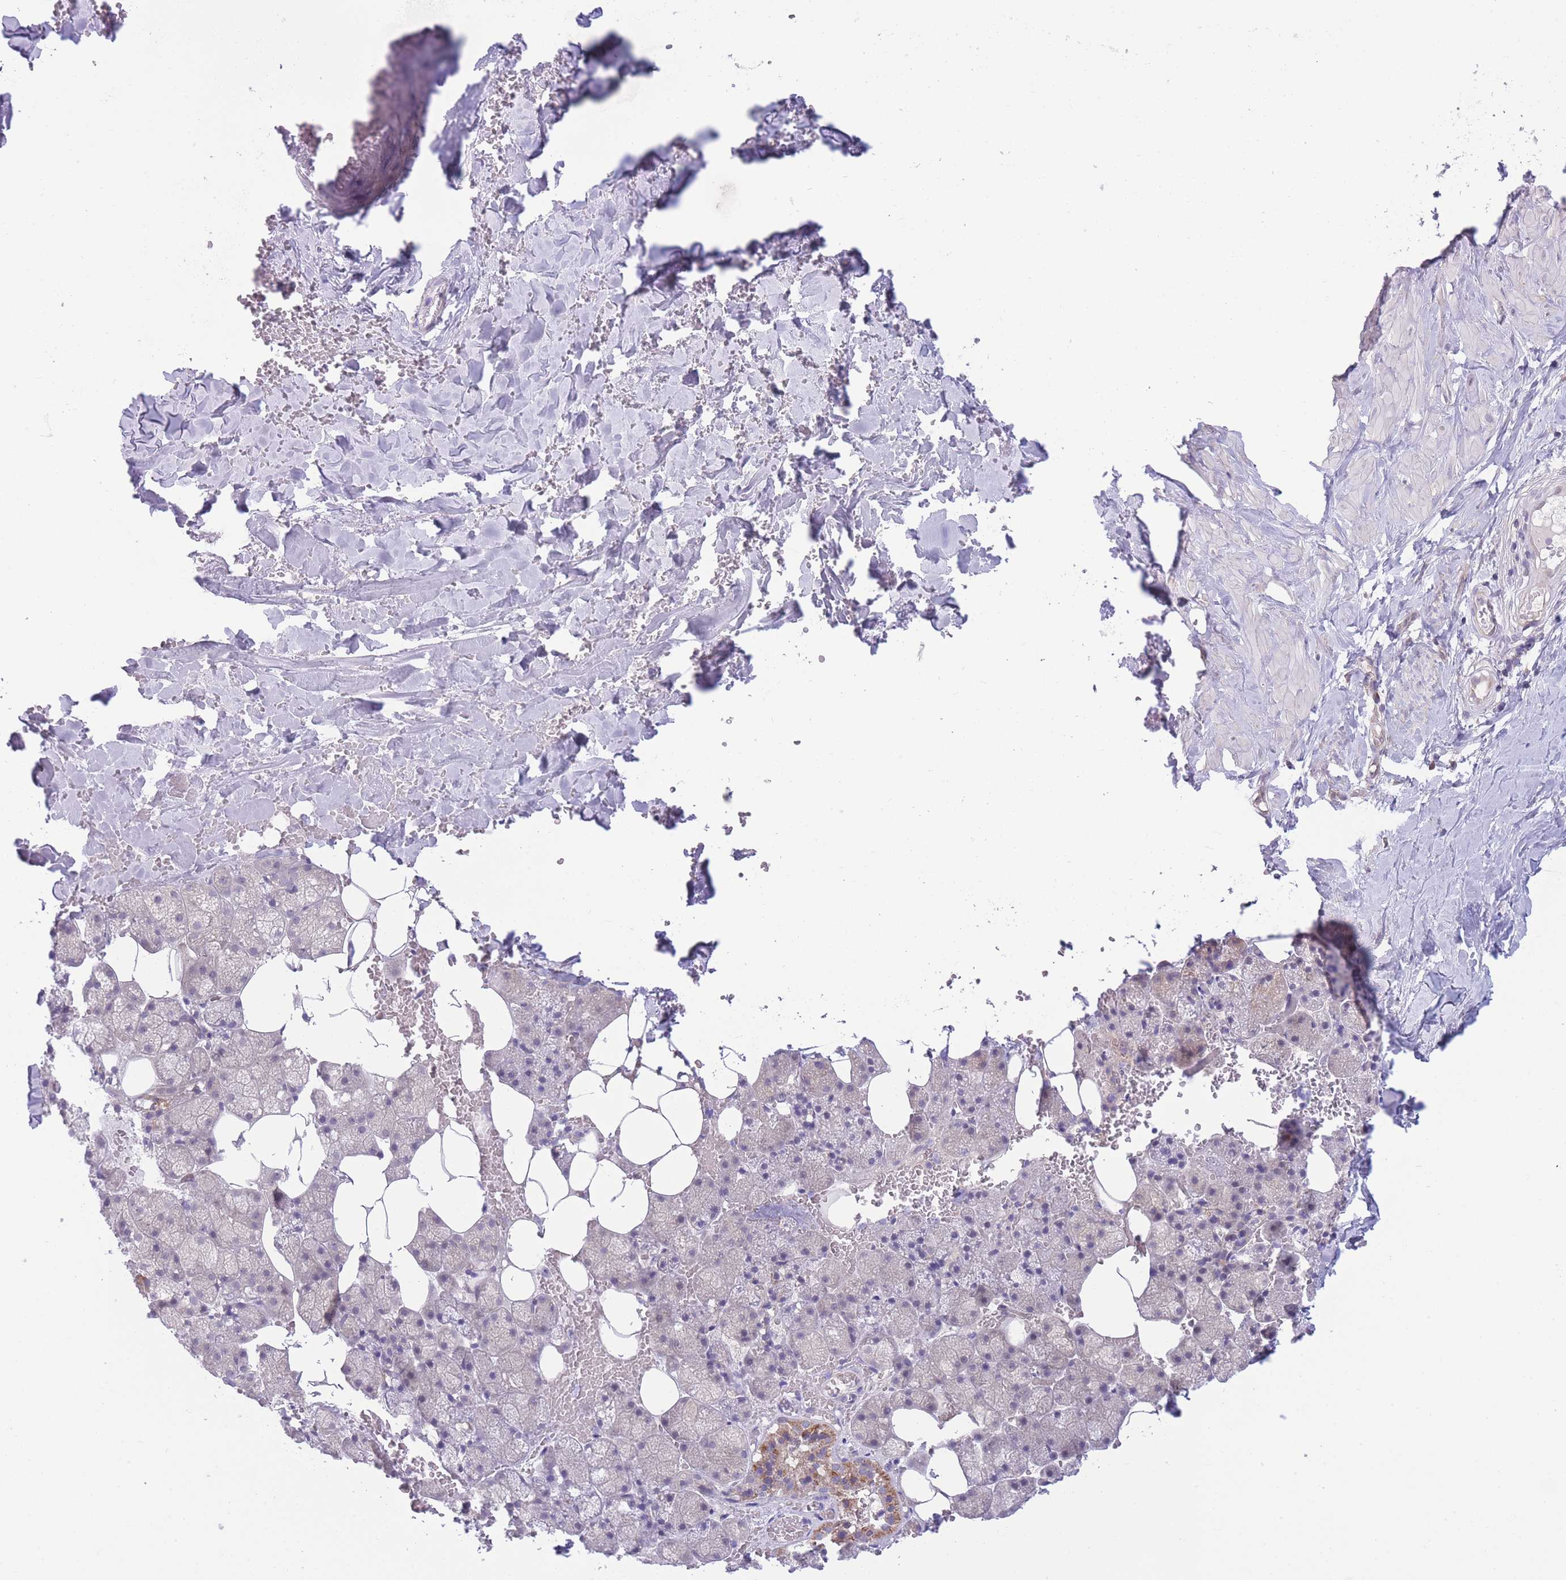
{"staining": {"intensity": "negative", "quantity": "none", "location": "none"}, "tissue": "adipose tissue", "cell_type": "Adipocytes", "image_type": "normal", "snomed": [{"axis": "morphology", "description": "Normal tissue, NOS"}, {"axis": "topography", "description": "Salivary gland"}, {"axis": "topography", "description": "Peripheral nerve tissue"}], "caption": "An immunohistochemistry photomicrograph of unremarkable adipose tissue is shown. There is no staining in adipocytes of adipose tissue. (DAB immunohistochemistry with hematoxylin counter stain).", "gene": "CCT6A", "patient": {"sex": "male", "age": 38}}